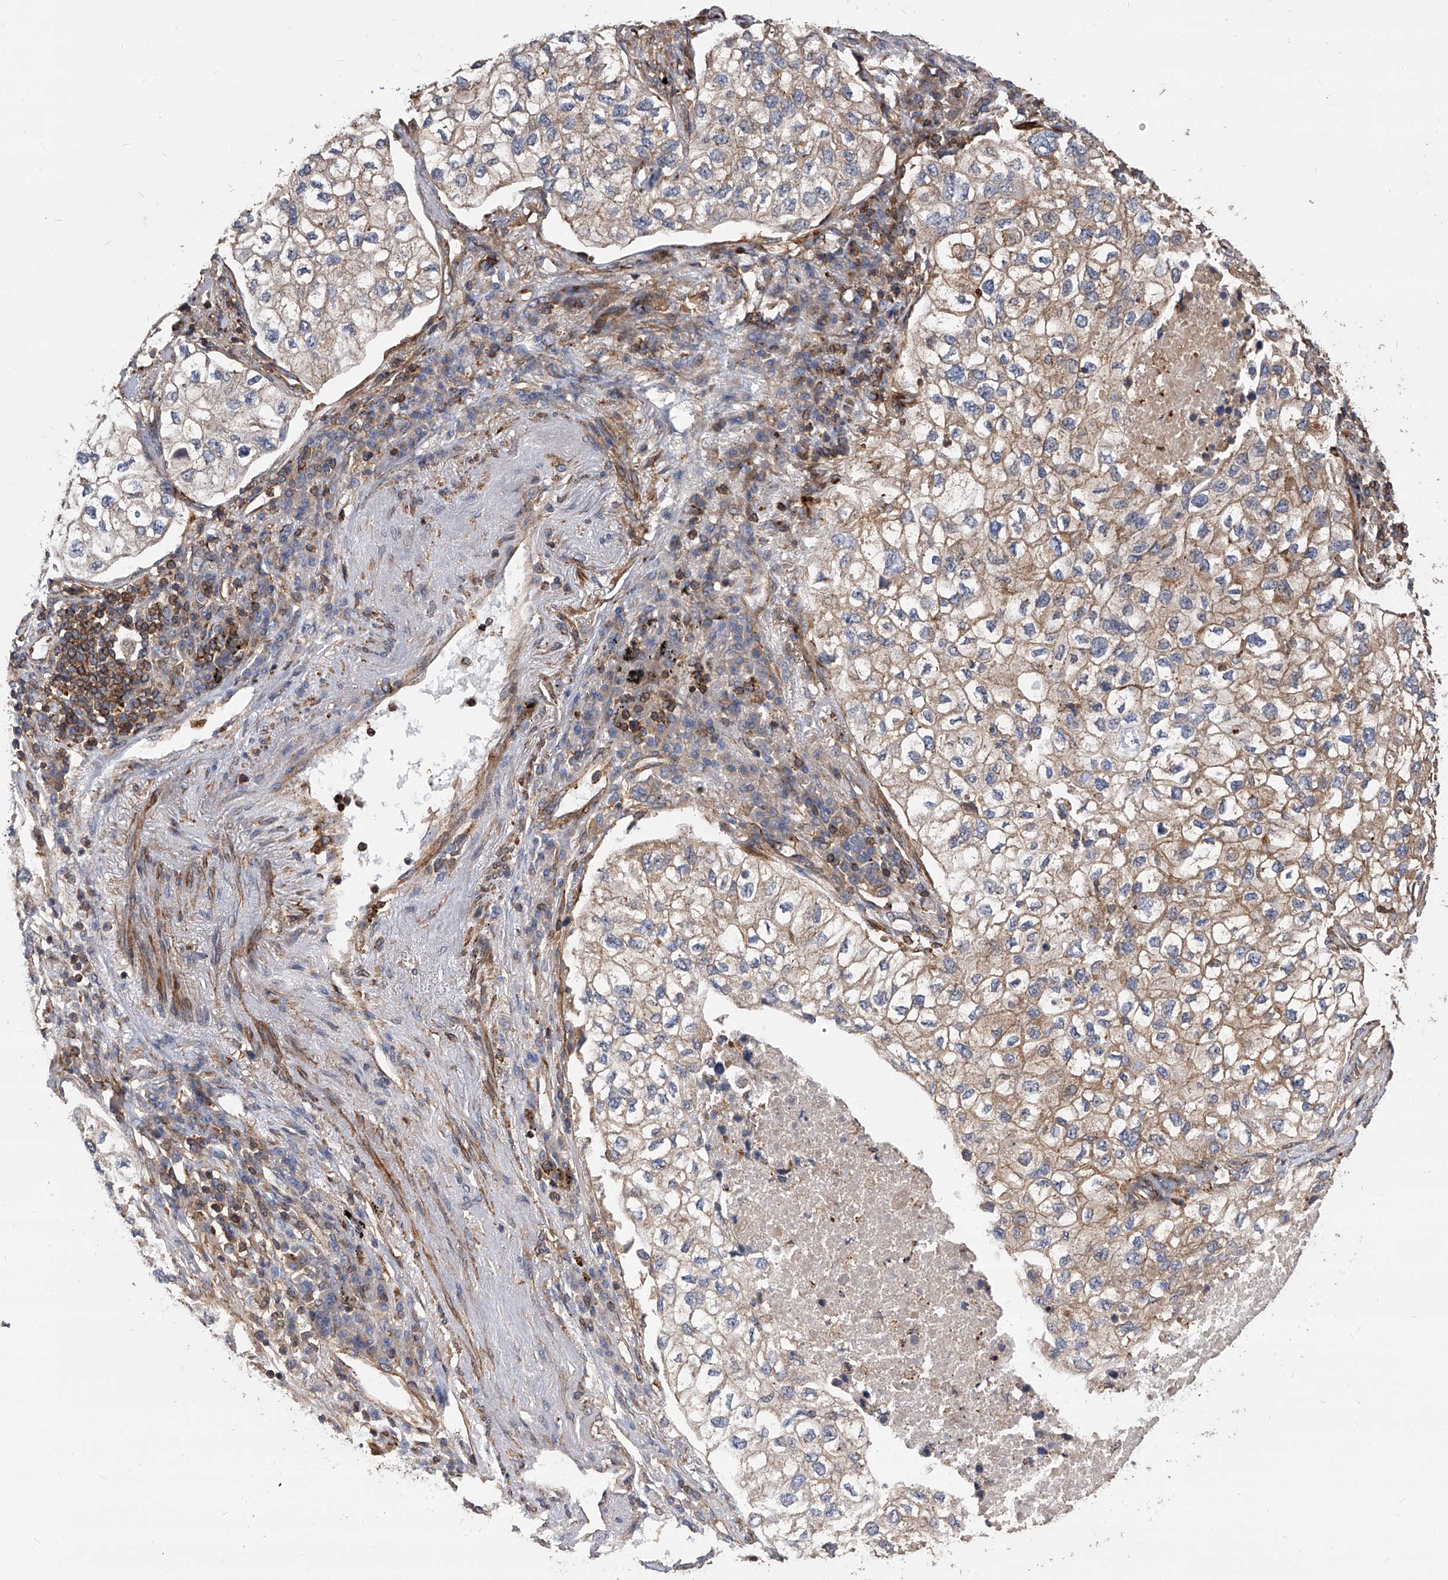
{"staining": {"intensity": "weak", "quantity": "25%-75%", "location": "cytoplasmic/membranous"}, "tissue": "lung cancer", "cell_type": "Tumor cells", "image_type": "cancer", "snomed": [{"axis": "morphology", "description": "Adenocarcinoma, NOS"}, {"axis": "topography", "description": "Lung"}], "caption": "Human lung cancer stained with a brown dye exhibits weak cytoplasmic/membranous positive expression in approximately 25%-75% of tumor cells.", "gene": "PISD", "patient": {"sex": "male", "age": 63}}